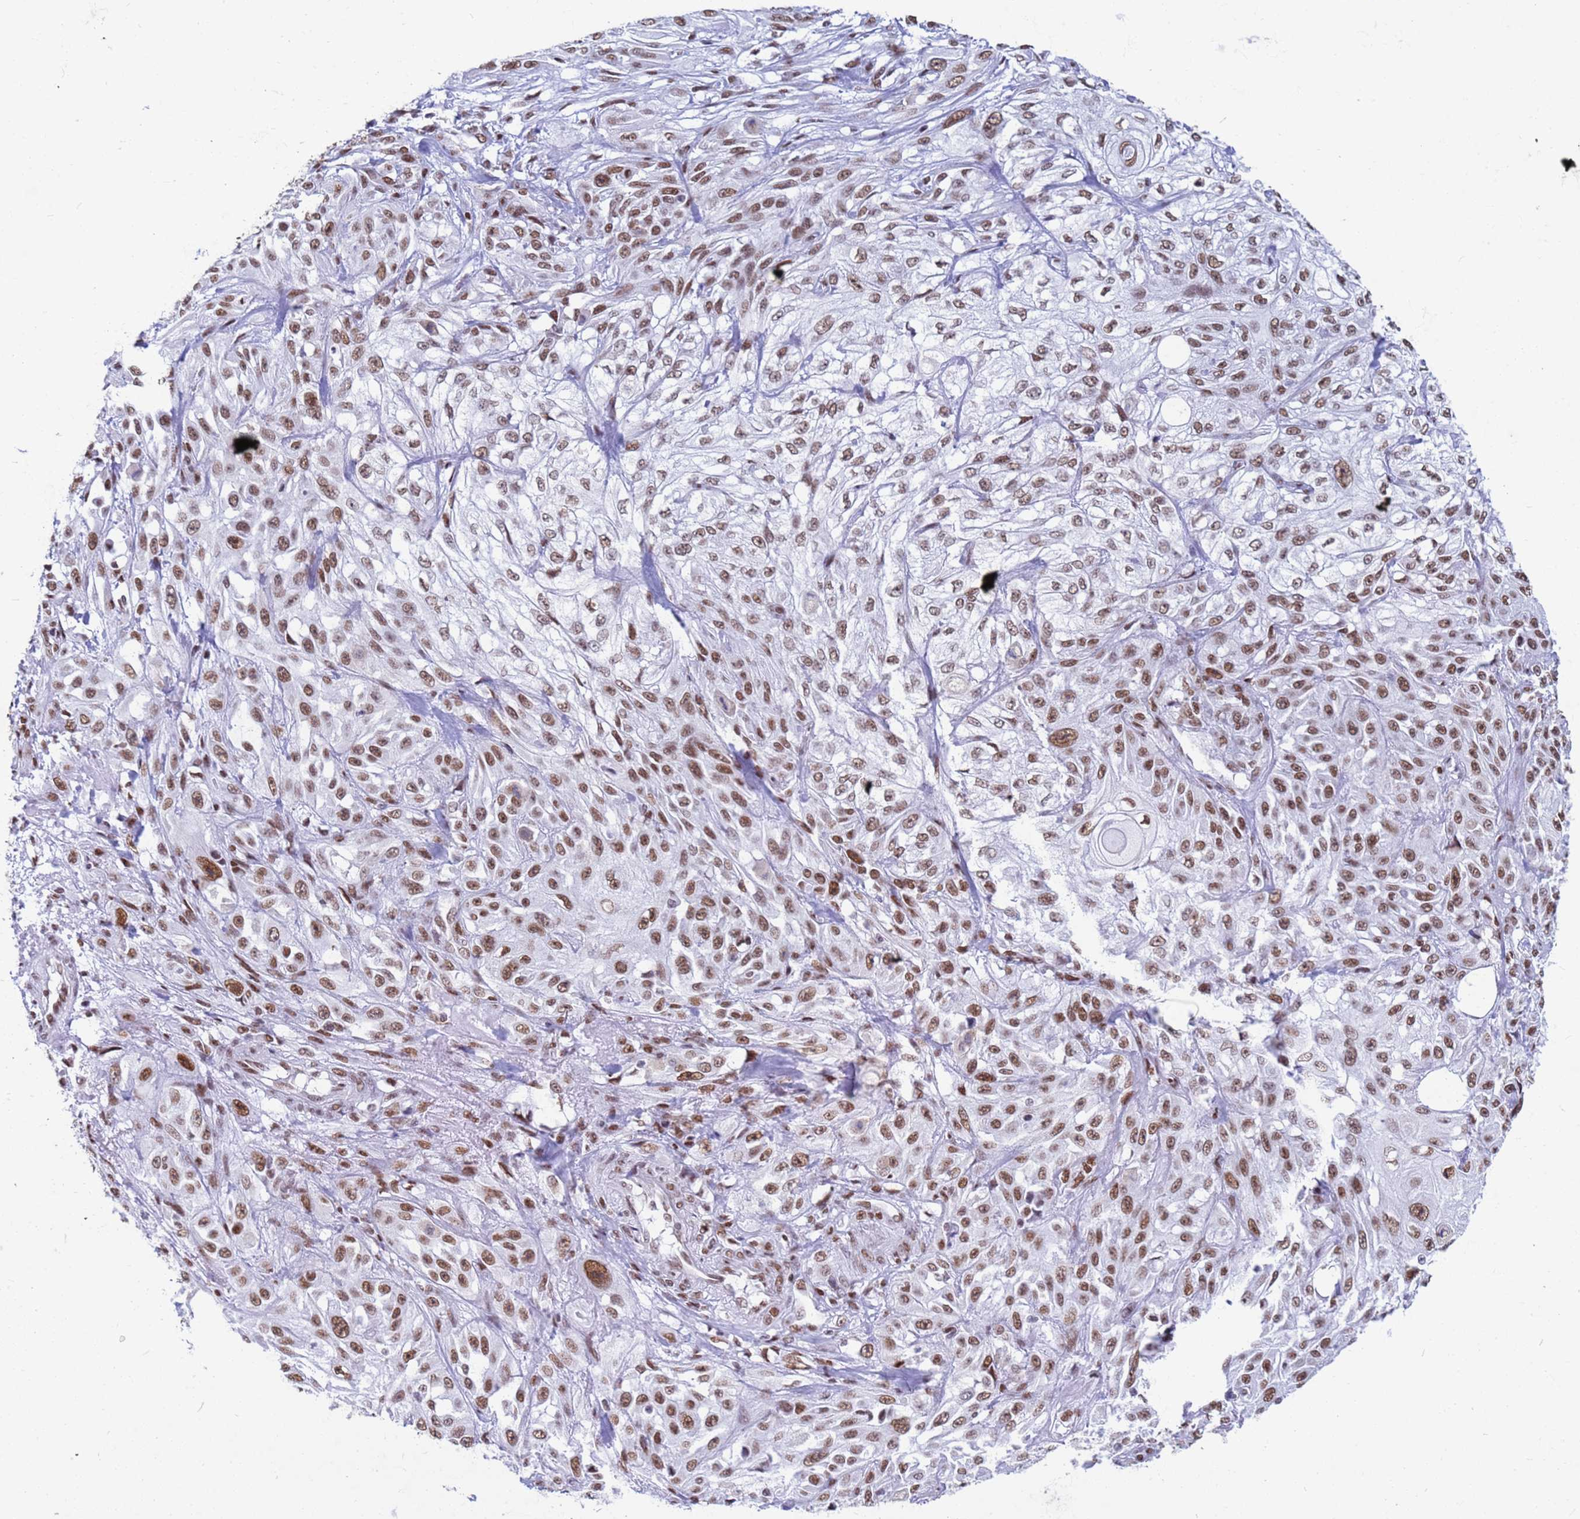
{"staining": {"intensity": "moderate", "quantity": ">75%", "location": "nuclear"}, "tissue": "skin cancer", "cell_type": "Tumor cells", "image_type": "cancer", "snomed": [{"axis": "morphology", "description": "Squamous cell carcinoma, NOS"}, {"axis": "morphology", "description": "Squamous cell carcinoma, metastatic, NOS"}, {"axis": "topography", "description": "Skin"}, {"axis": "topography", "description": "Lymph node"}], "caption": "Immunohistochemistry (IHC) staining of skin cancer (metastatic squamous cell carcinoma), which shows medium levels of moderate nuclear expression in about >75% of tumor cells indicating moderate nuclear protein staining. The staining was performed using DAB (brown) for protein detection and nuclei were counterstained in hematoxylin (blue).", "gene": "FAM170B", "patient": {"sex": "male", "age": 75}}